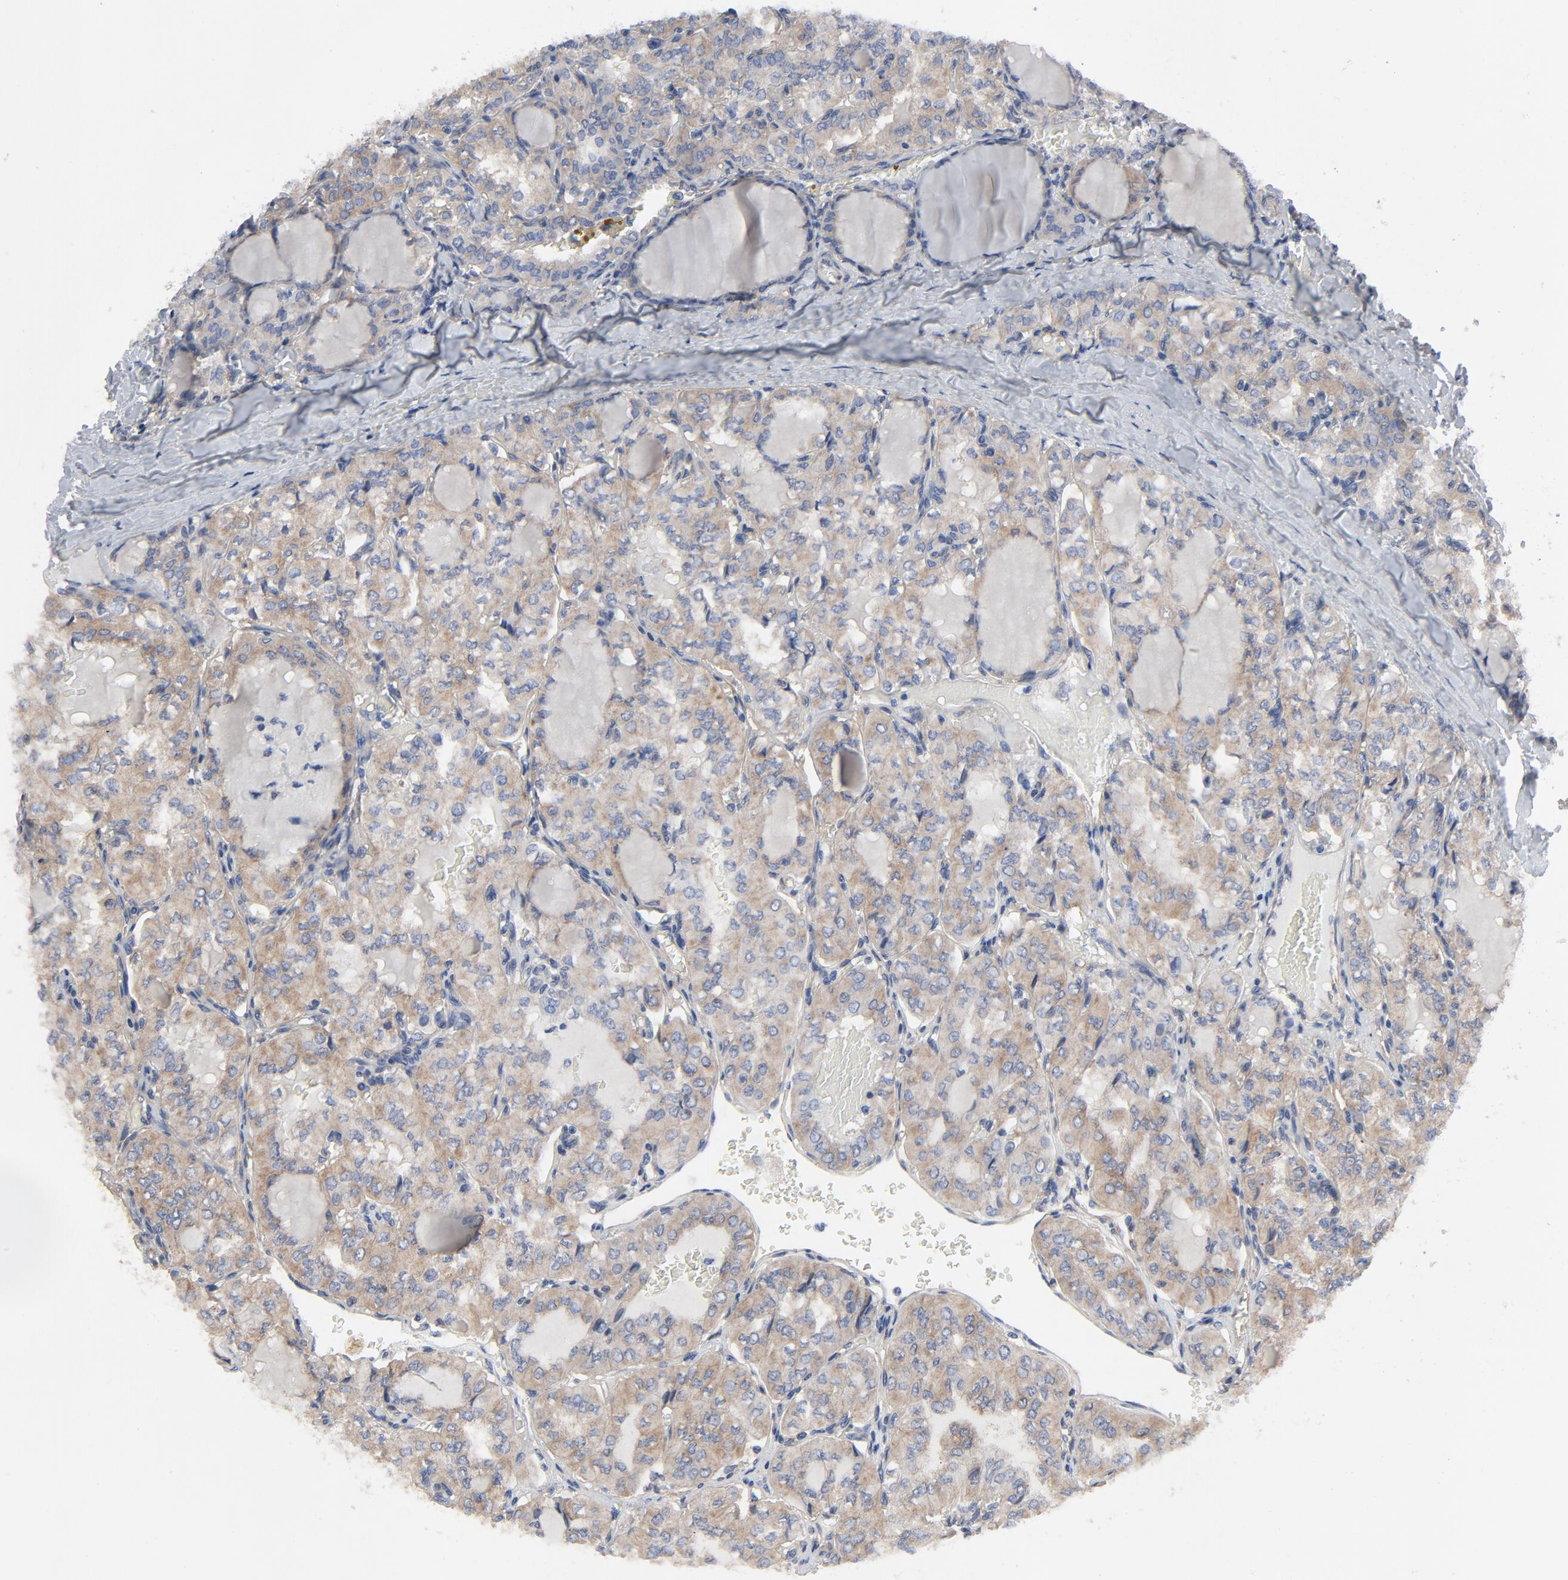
{"staining": {"intensity": "moderate", "quantity": ">75%", "location": "cytoplasmic/membranous"}, "tissue": "thyroid cancer", "cell_type": "Tumor cells", "image_type": "cancer", "snomed": [{"axis": "morphology", "description": "Papillary adenocarcinoma, NOS"}, {"axis": "topography", "description": "Thyroid gland"}], "caption": "The image displays immunohistochemical staining of thyroid papillary adenocarcinoma. There is moderate cytoplasmic/membranous positivity is appreciated in approximately >75% of tumor cells.", "gene": "DYNLT3", "patient": {"sex": "male", "age": 20}}